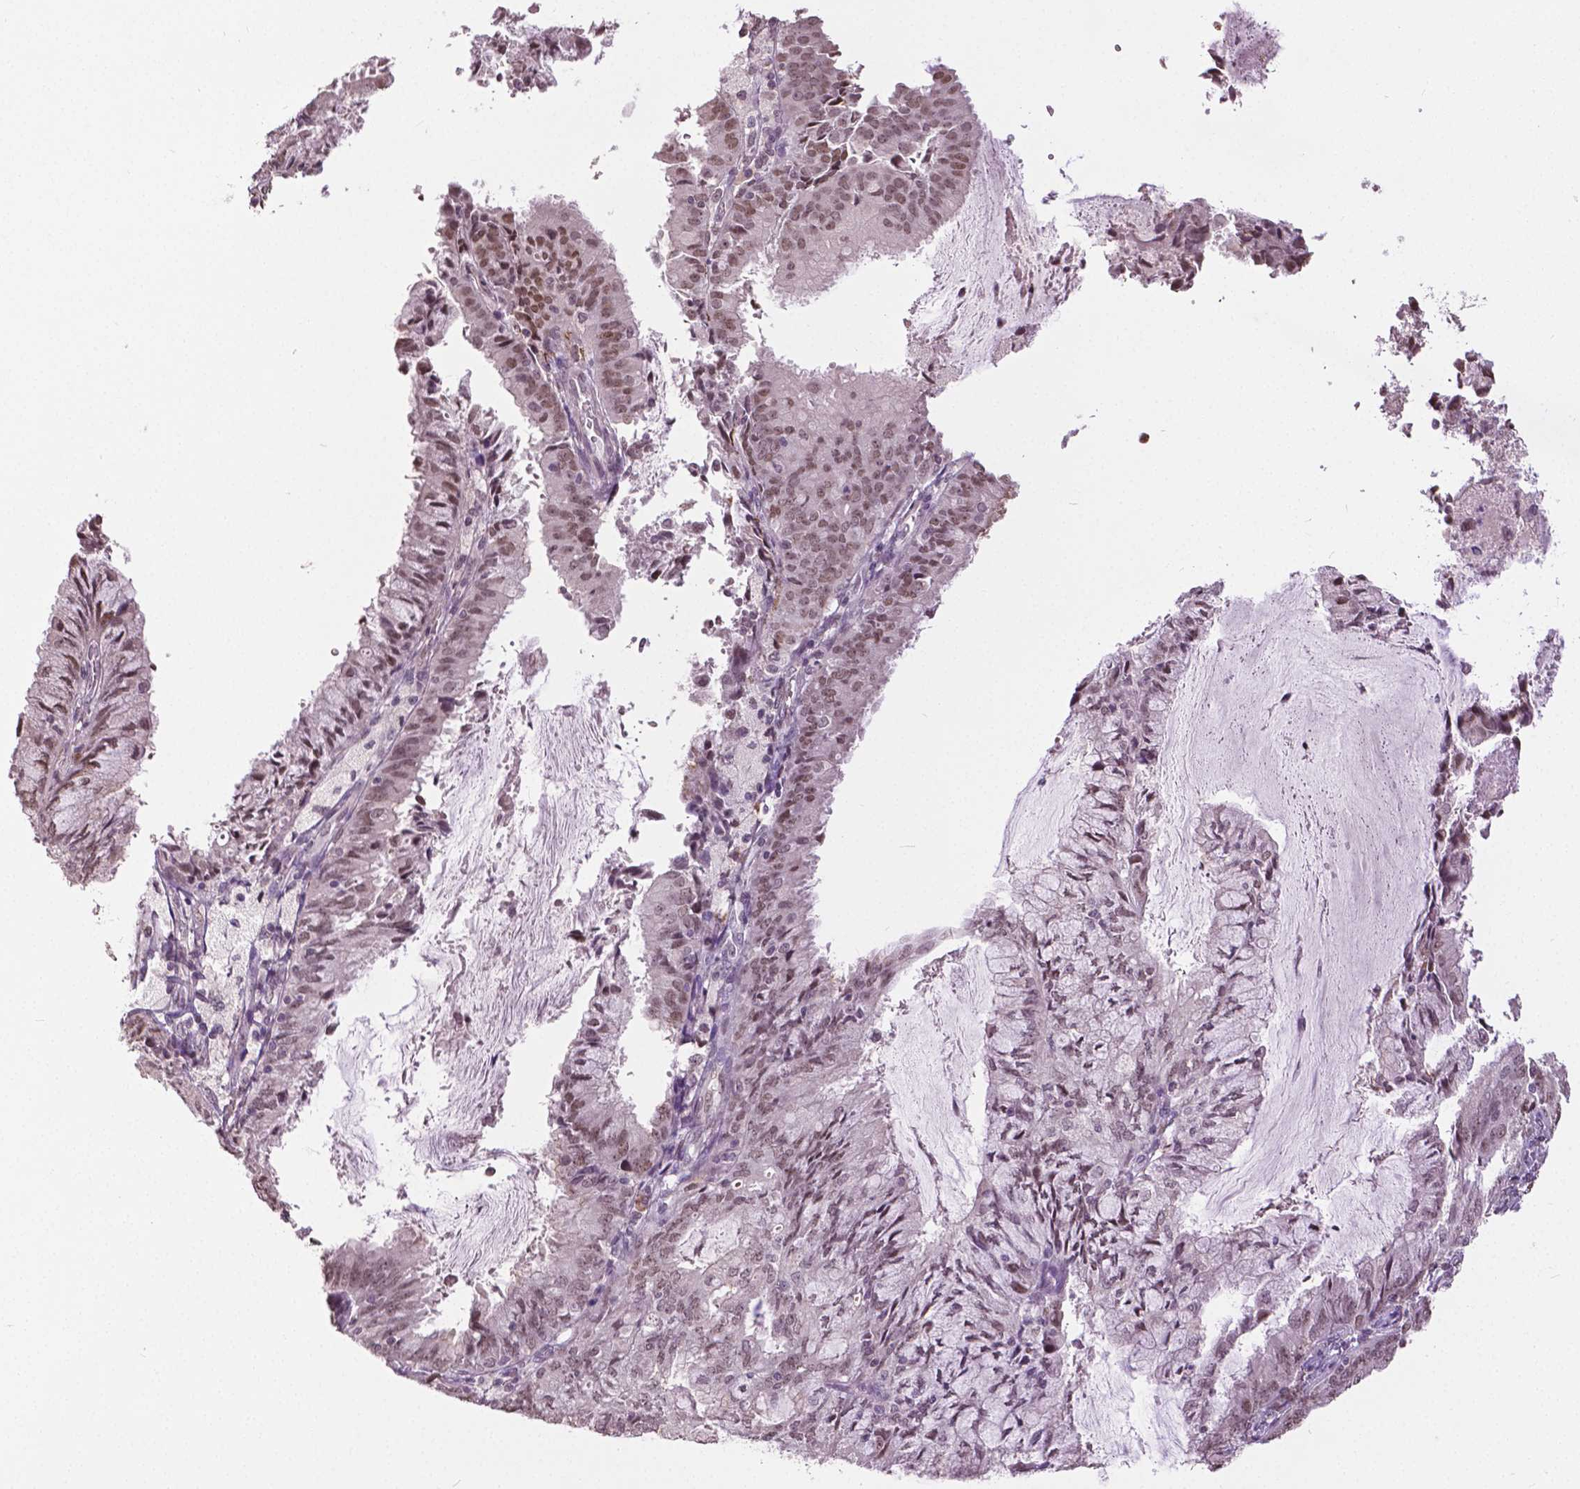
{"staining": {"intensity": "weak", "quantity": ">75%", "location": "nuclear"}, "tissue": "endometrial cancer", "cell_type": "Tumor cells", "image_type": "cancer", "snomed": [{"axis": "morphology", "description": "Adenocarcinoma, NOS"}, {"axis": "topography", "description": "Endometrium"}], "caption": "The photomicrograph exhibits immunohistochemical staining of endometrial adenocarcinoma. There is weak nuclear staining is appreciated in approximately >75% of tumor cells.", "gene": "DLX5", "patient": {"sex": "female", "age": 57}}